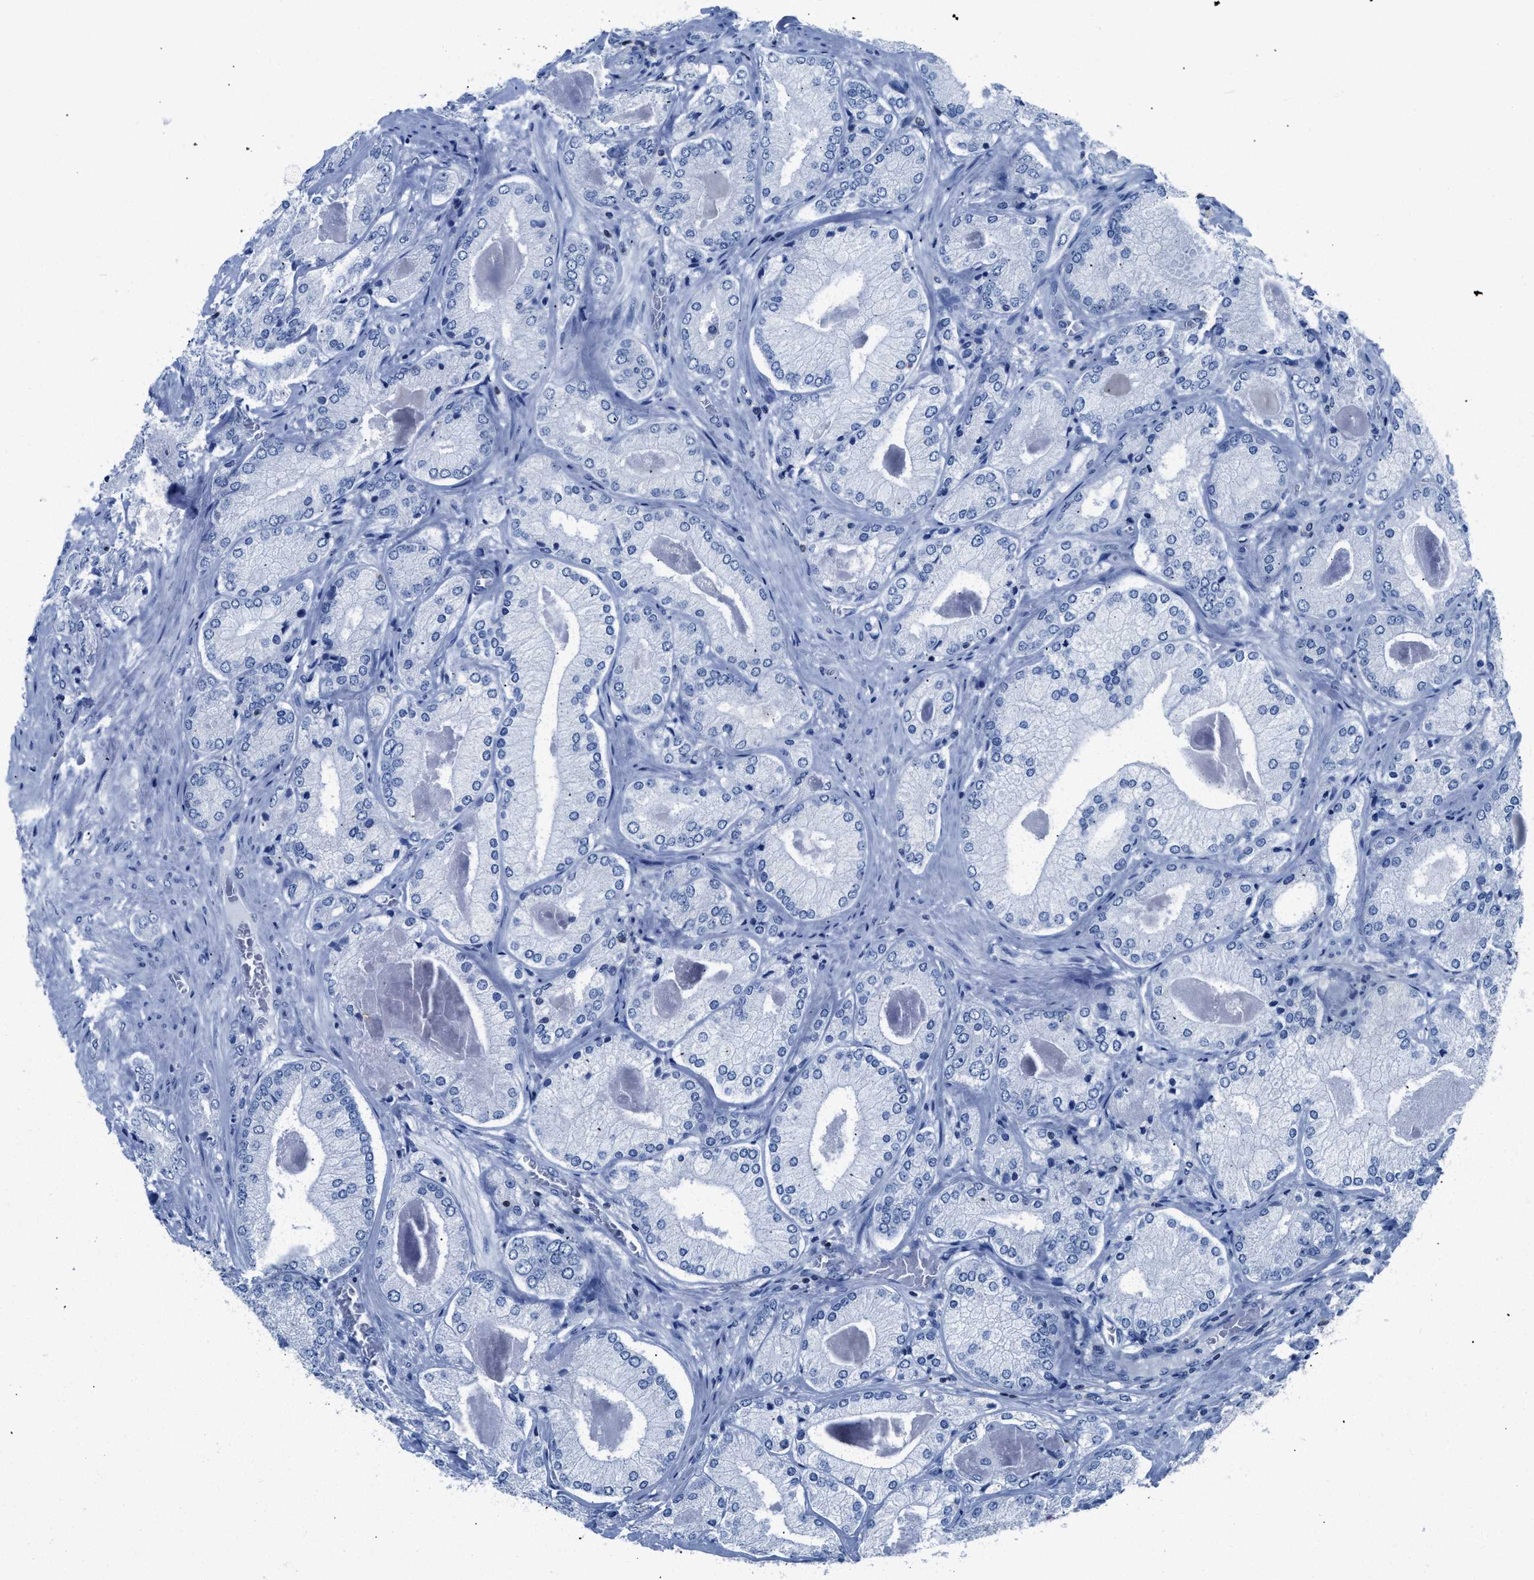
{"staining": {"intensity": "negative", "quantity": "none", "location": "none"}, "tissue": "prostate cancer", "cell_type": "Tumor cells", "image_type": "cancer", "snomed": [{"axis": "morphology", "description": "Adenocarcinoma, Low grade"}, {"axis": "topography", "description": "Prostate"}], "caption": "Micrograph shows no protein positivity in tumor cells of prostate cancer (adenocarcinoma (low-grade)) tissue.", "gene": "NFATC2", "patient": {"sex": "male", "age": 65}}